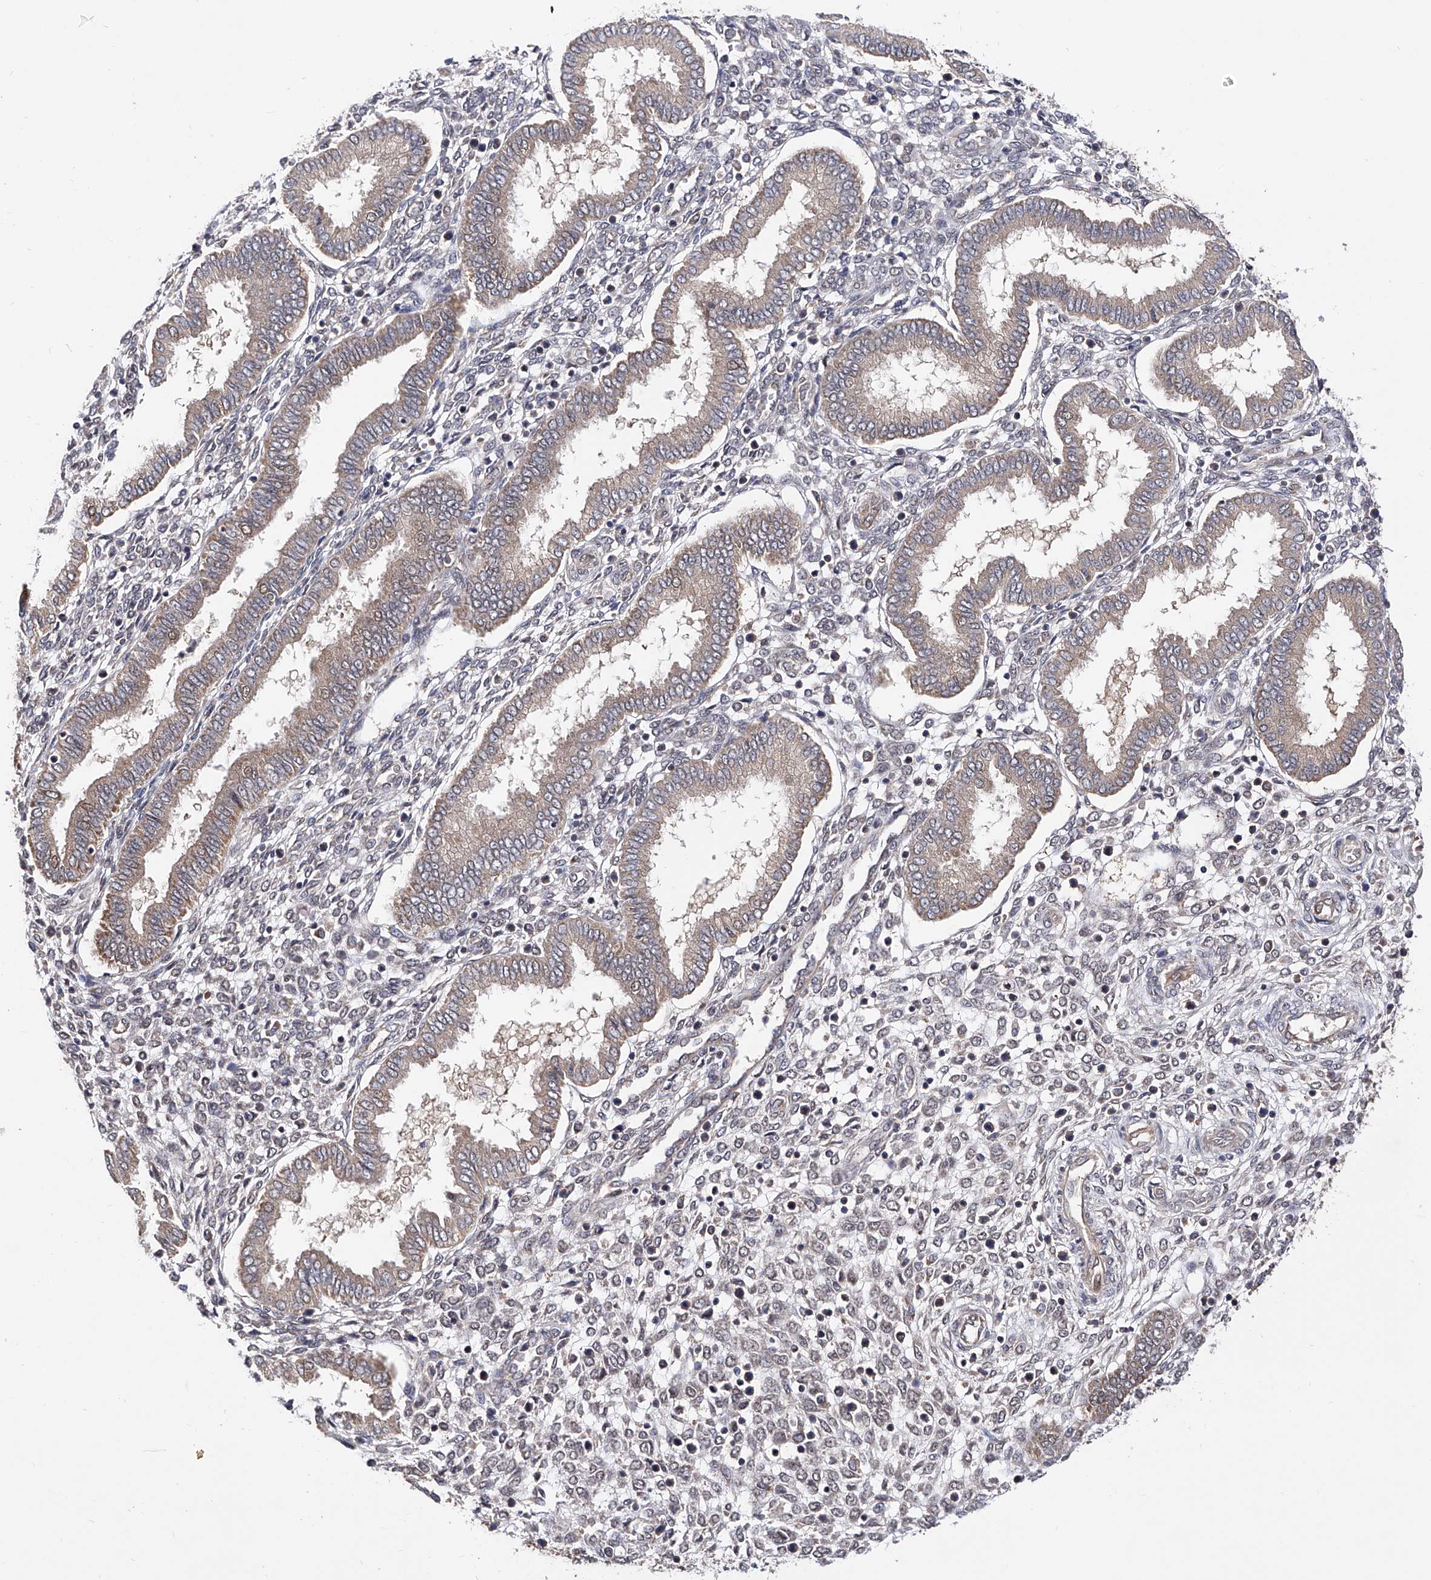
{"staining": {"intensity": "negative", "quantity": "none", "location": "none"}, "tissue": "endometrium", "cell_type": "Cells in endometrial stroma", "image_type": "normal", "snomed": [{"axis": "morphology", "description": "Normal tissue, NOS"}, {"axis": "topography", "description": "Endometrium"}], "caption": "High power microscopy image of an IHC micrograph of normal endometrium, revealing no significant staining in cells in endometrial stroma. (IHC, brightfield microscopy, high magnification).", "gene": "USP45", "patient": {"sex": "female", "age": 24}}